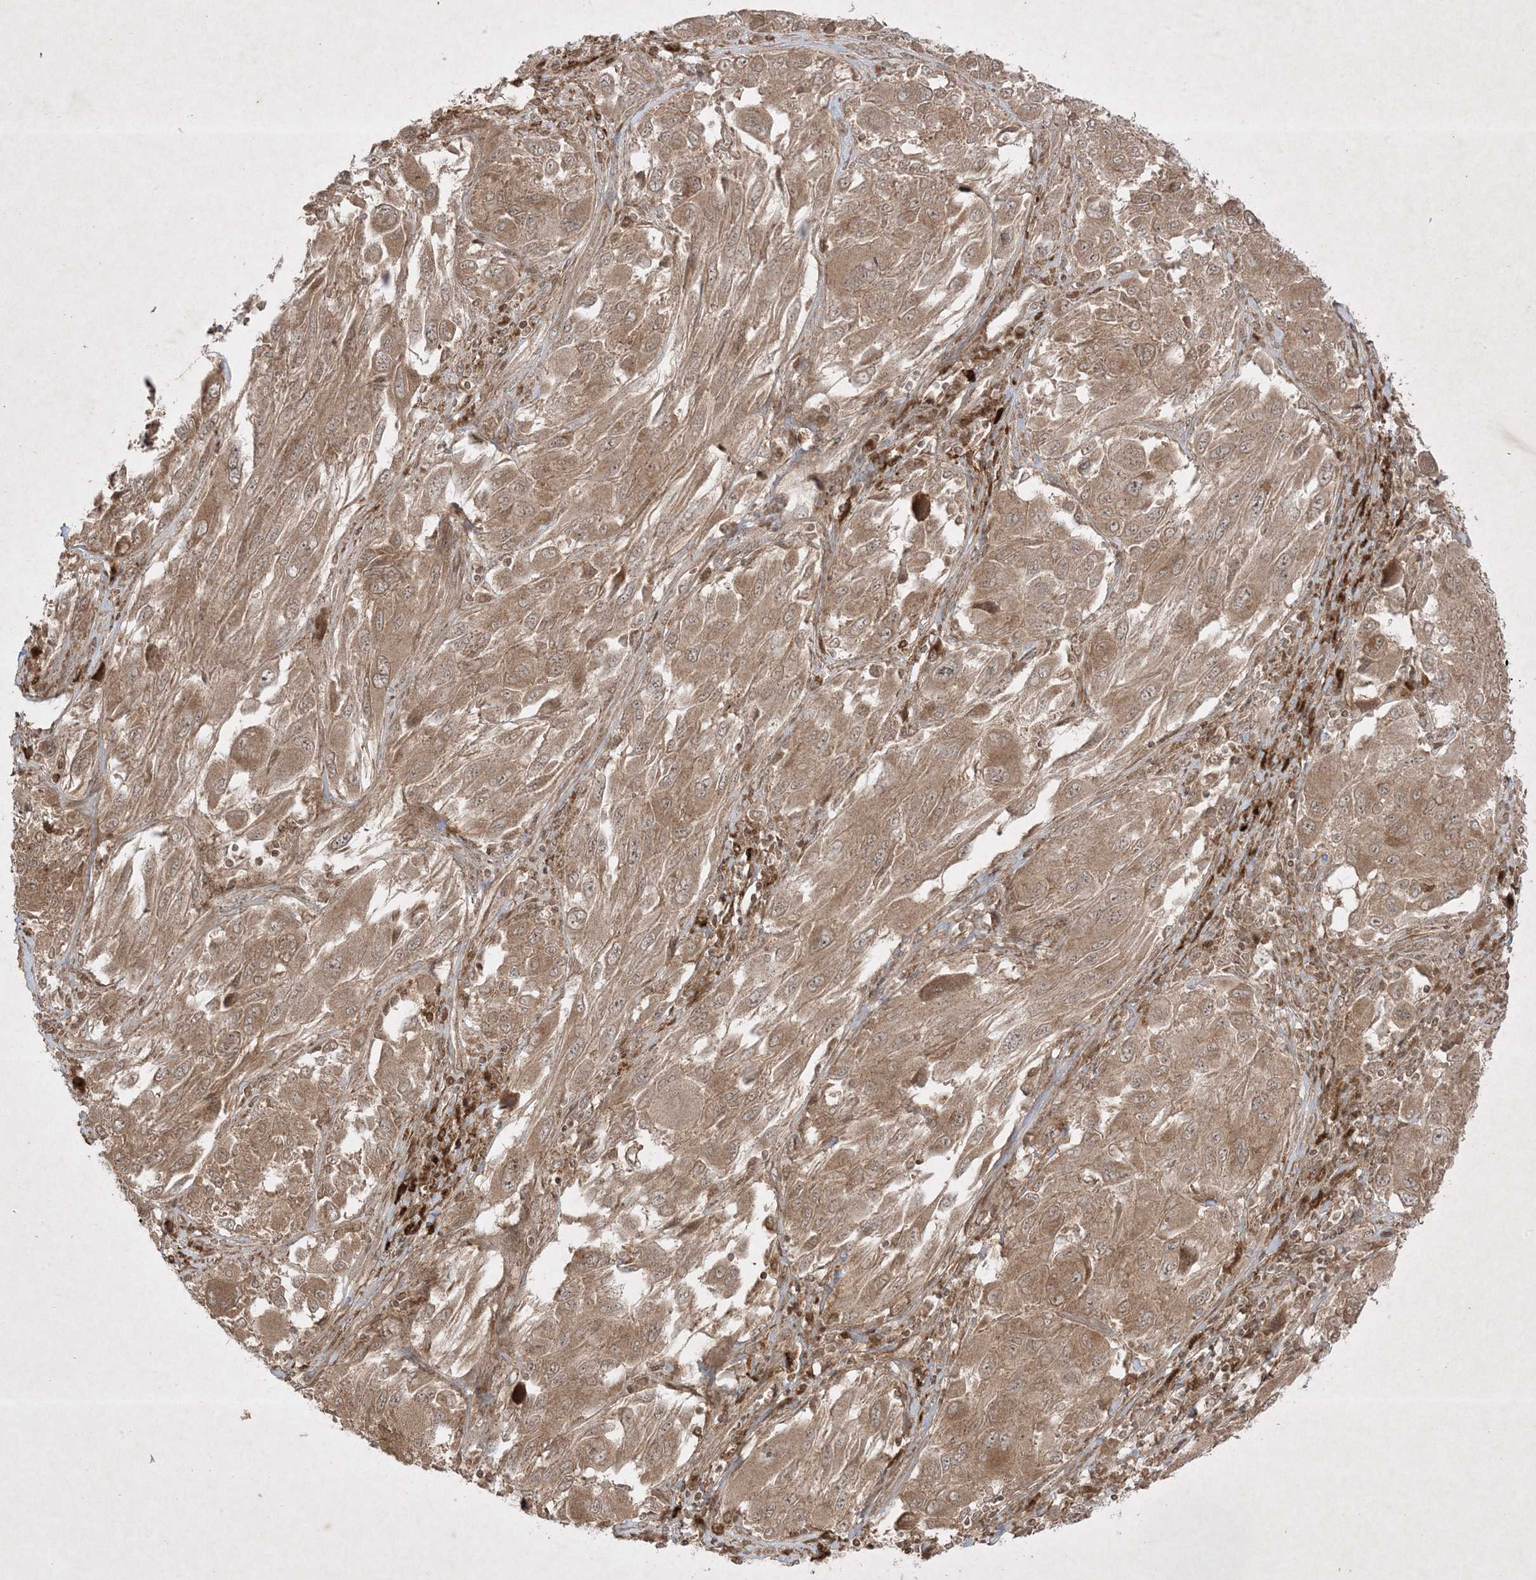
{"staining": {"intensity": "moderate", "quantity": ">75%", "location": "cytoplasmic/membranous"}, "tissue": "melanoma", "cell_type": "Tumor cells", "image_type": "cancer", "snomed": [{"axis": "morphology", "description": "Malignant melanoma, NOS"}, {"axis": "topography", "description": "Skin"}], "caption": "An image of malignant melanoma stained for a protein exhibits moderate cytoplasmic/membranous brown staining in tumor cells.", "gene": "PTK6", "patient": {"sex": "female", "age": 91}}